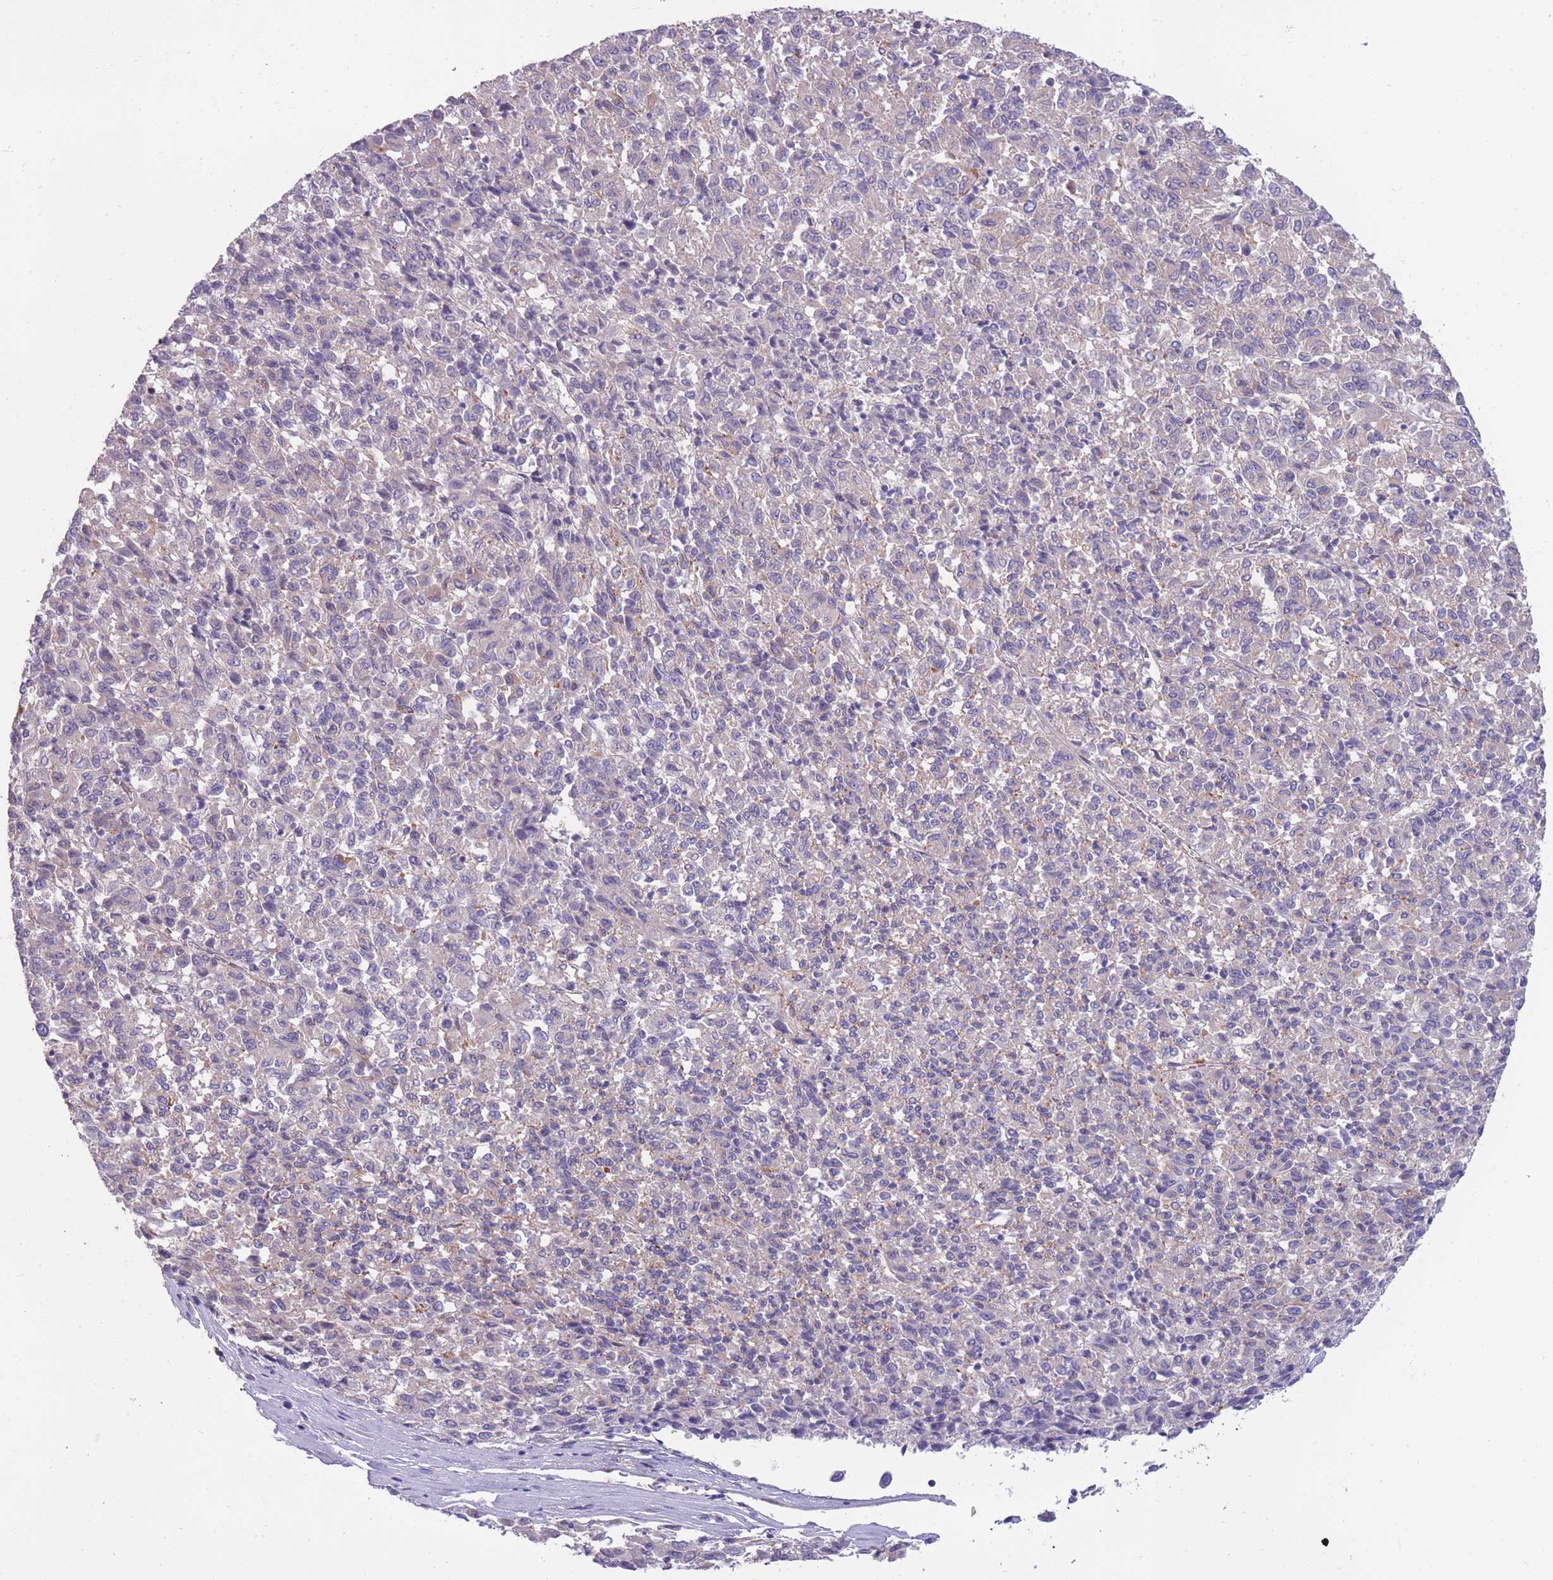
{"staining": {"intensity": "negative", "quantity": "none", "location": "none"}, "tissue": "melanoma", "cell_type": "Tumor cells", "image_type": "cancer", "snomed": [{"axis": "morphology", "description": "Malignant melanoma, Metastatic site"}, {"axis": "topography", "description": "Lung"}], "caption": "The image shows no significant staining in tumor cells of melanoma.", "gene": "RGS11", "patient": {"sex": "male", "age": 64}}